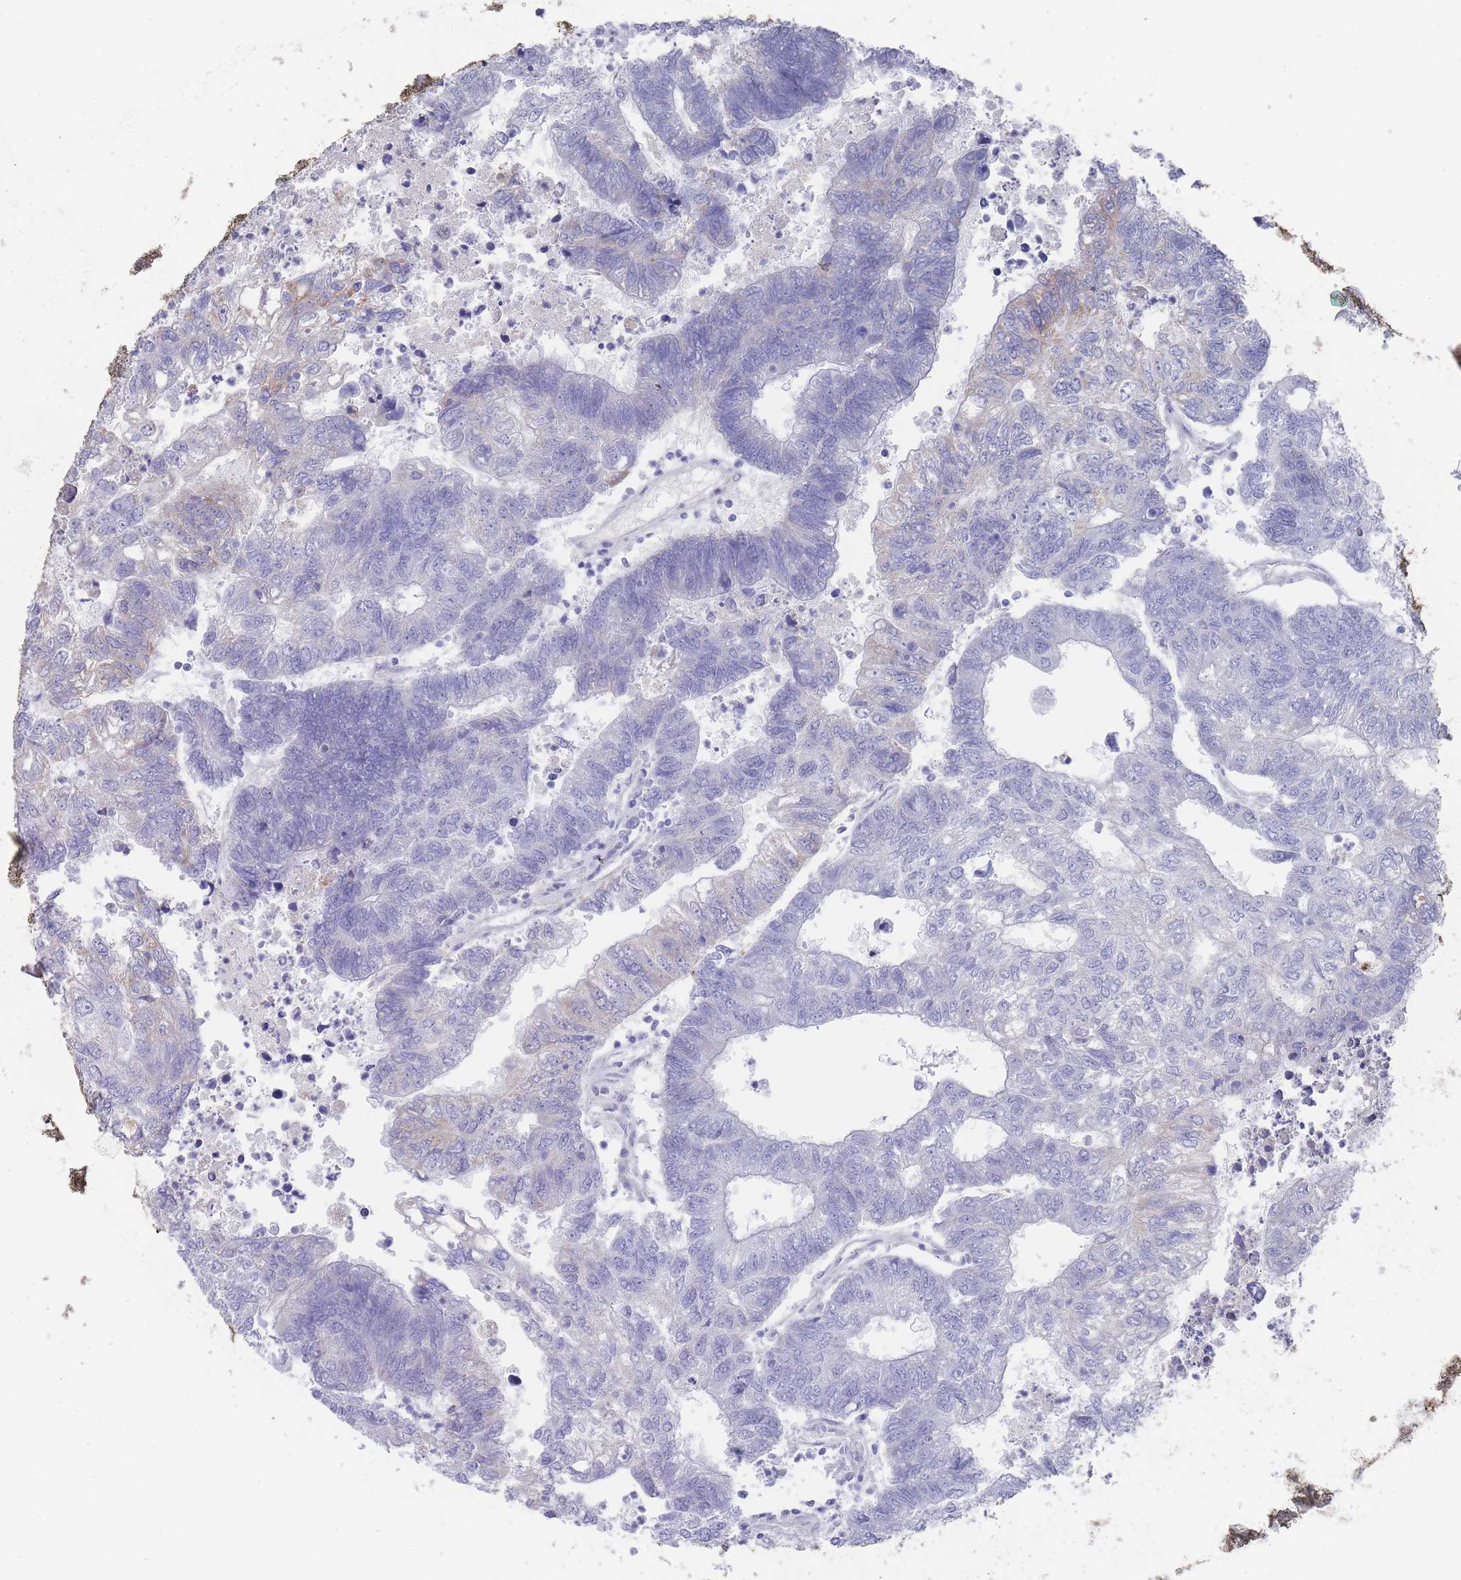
{"staining": {"intensity": "negative", "quantity": "none", "location": "none"}, "tissue": "colorectal cancer", "cell_type": "Tumor cells", "image_type": "cancer", "snomed": [{"axis": "morphology", "description": "Adenocarcinoma, NOS"}, {"axis": "topography", "description": "Colon"}], "caption": "High power microscopy photomicrograph of an immunohistochemistry (IHC) histopathology image of colorectal cancer, revealing no significant positivity in tumor cells.", "gene": "SCCPDH", "patient": {"sex": "female", "age": 48}}